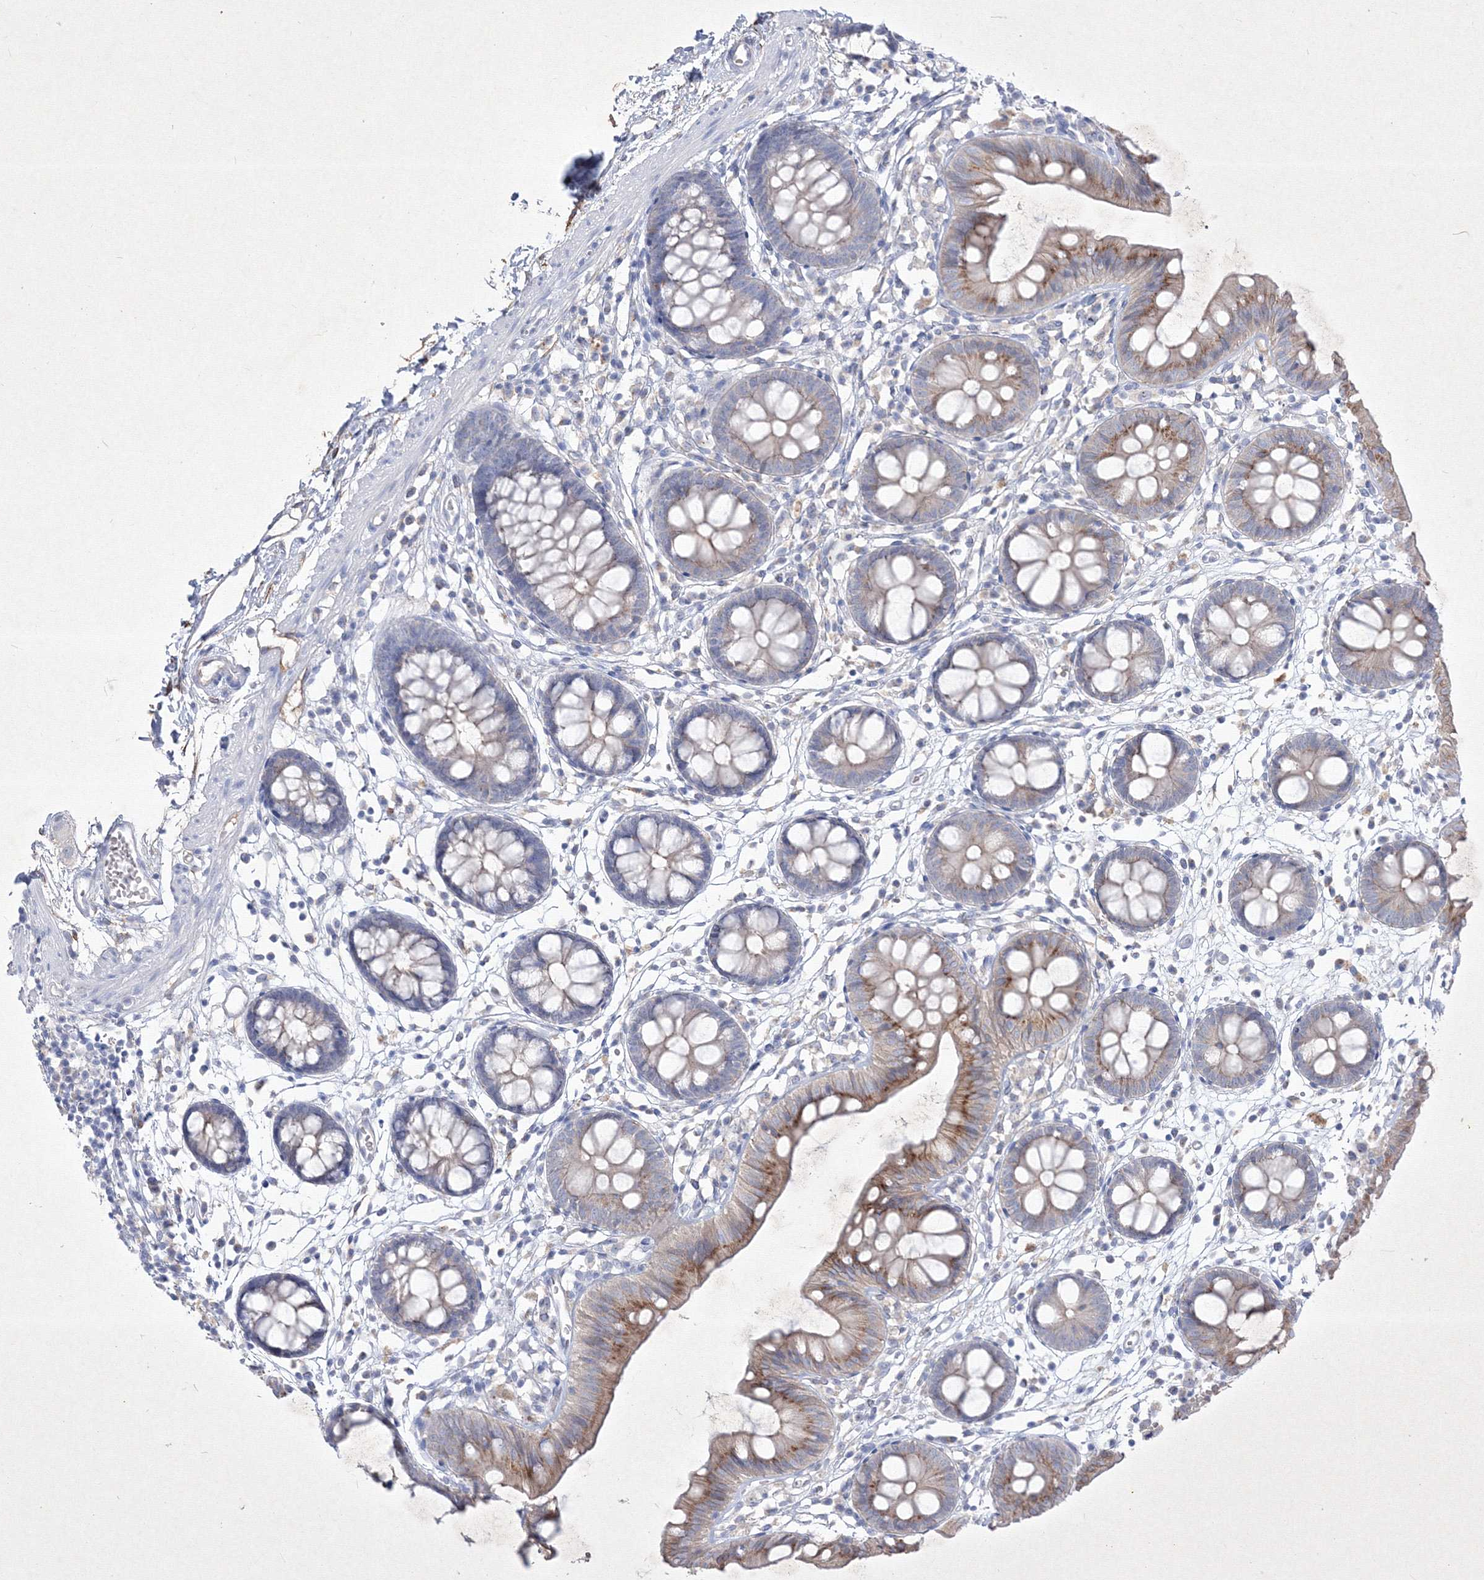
{"staining": {"intensity": "moderate", "quantity": ">75%", "location": "cytoplasmic/membranous"}, "tissue": "colon", "cell_type": "Endothelial cells", "image_type": "normal", "snomed": [{"axis": "morphology", "description": "Normal tissue, NOS"}, {"axis": "topography", "description": "Colon"}], "caption": "Protein analysis of normal colon displays moderate cytoplasmic/membranous positivity in about >75% of endothelial cells.", "gene": "TMEM139", "patient": {"sex": "male", "age": 56}}